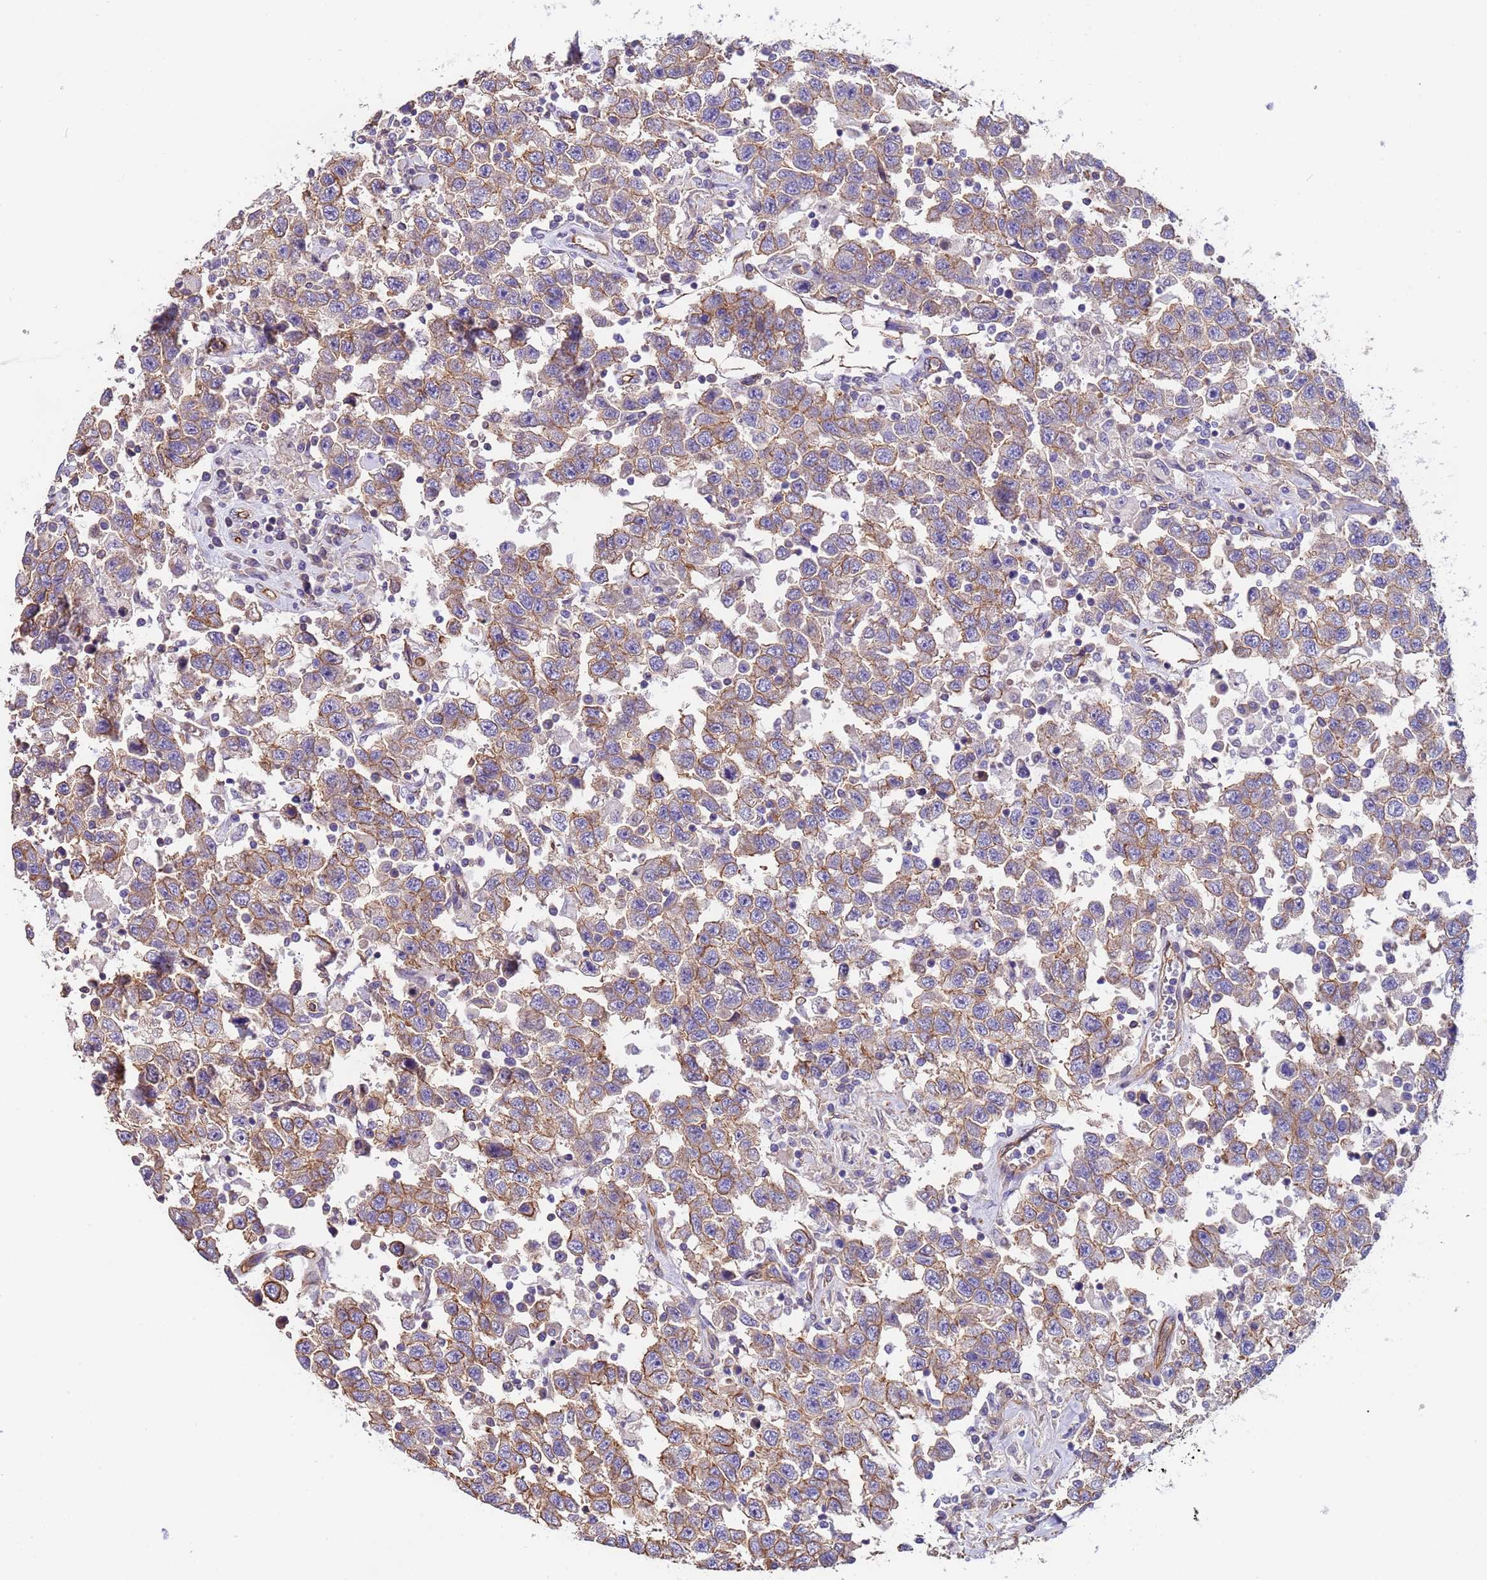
{"staining": {"intensity": "moderate", "quantity": ">75%", "location": "cytoplasmic/membranous"}, "tissue": "testis cancer", "cell_type": "Tumor cells", "image_type": "cancer", "snomed": [{"axis": "morphology", "description": "Seminoma, NOS"}, {"axis": "topography", "description": "Testis"}], "caption": "This histopathology image shows immunohistochemistry (IHC) staining of testis cancer, with medium moderate cytoplasmic/membranous positivity in about >75% of tumor cells.", "gene": "ZNF248", "patient": {"sex": "male", "age": 41}}